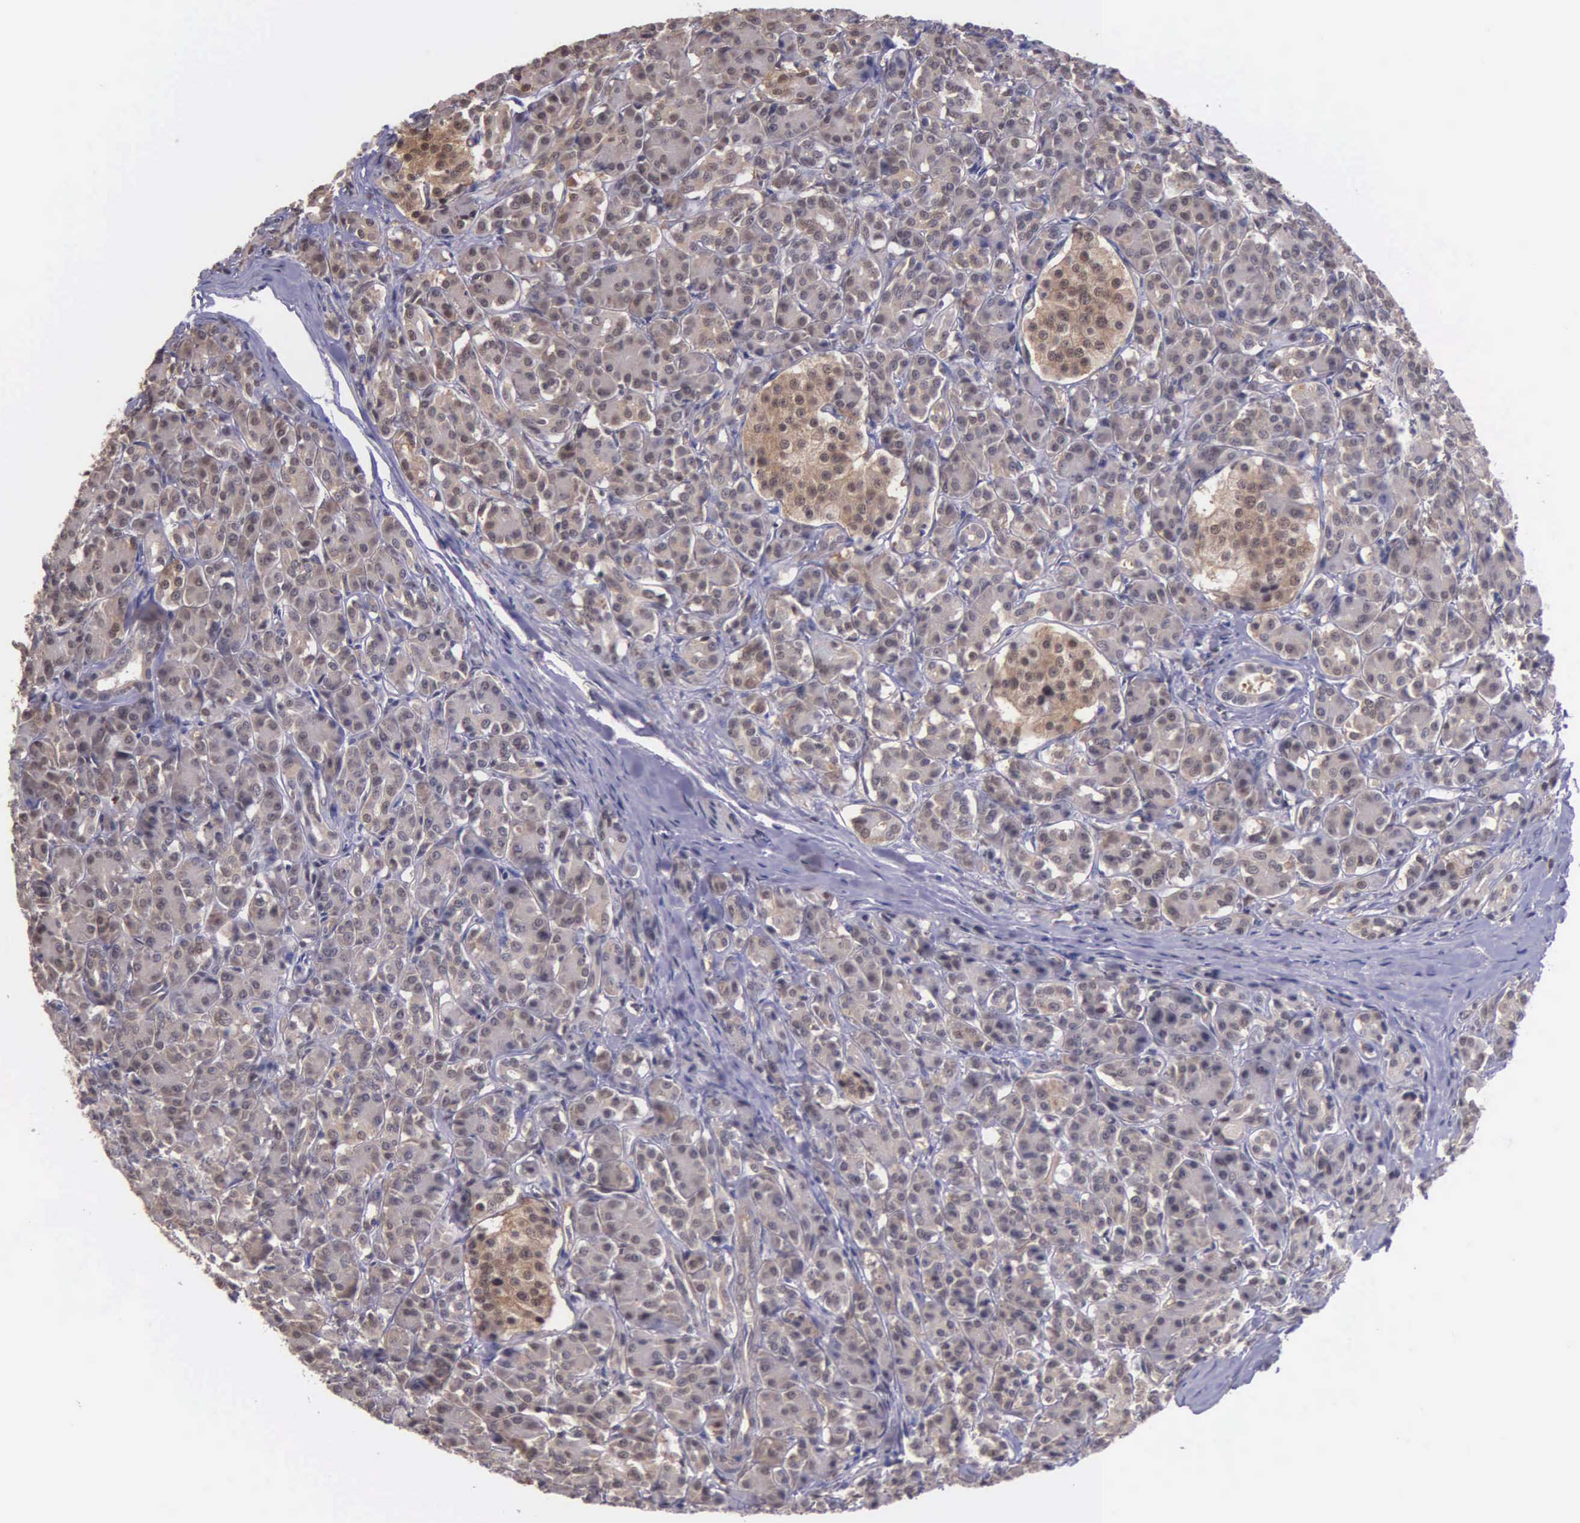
{"staining": {"intensity": "weak", "quantity": "25%-75%", "location": "cytoplasmic/membranous,nuclear"}, "tissue": "pancreas", "cell_type": "Exocrine glandular cells", "image_type": "normal", "snomed": [{"axis": "morphology", "description": "Normal tissue, NOS"}, {"axis": "topography", "description": "Lymph node"}, {"axis": "topography", "description": "Pancreas"}], "caption": "Brown immunohistochemical staining in unremarkable human pancreas exhibits weak cytoplasmic/membranous,nuclear staining in about 25%-75% of exocrine glandular cells.", "gene": "PSMC1", "patient": {"sex": "male", "age": 59}}